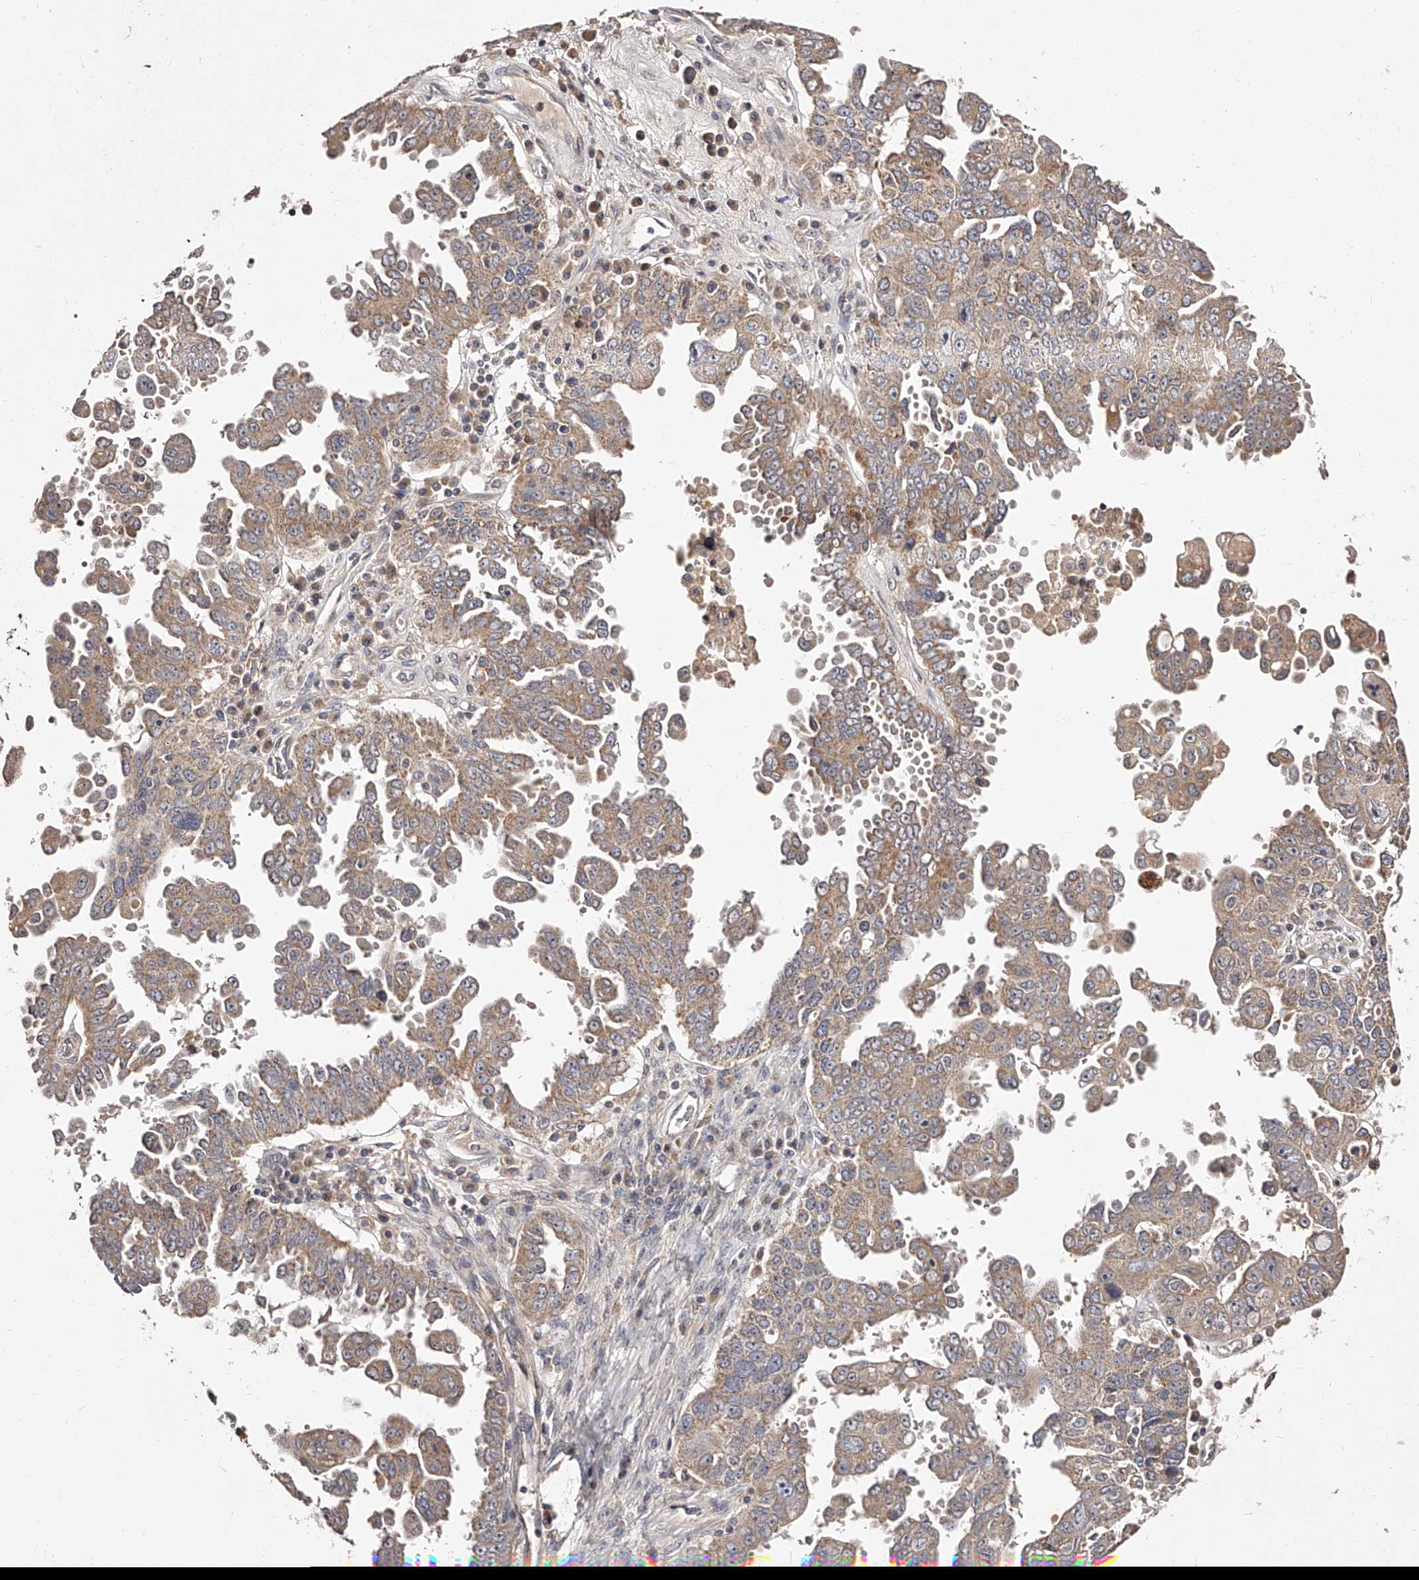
{"staining": {"intensity": "weak", "quantity": ">75%", "location": "cytoplasmic/membranous"}, "tissue": "ovarian cancer", "cell_type": "Tumor cells", "image_type": "cancer", "snomed": [{"axis": "morphology", "description": "Carcinoma, endometroid"}, {"axis": "topography", "description": "Ovary"}], "caption": "A photomicrograph of endometroid carcinoma (ovarian) stained for a protein demonstrates weak cytoplasmic/membranous brown staining in tumor cells.", "gene": "ODF2L", "patient": {"sex": "female", "age": 62}}